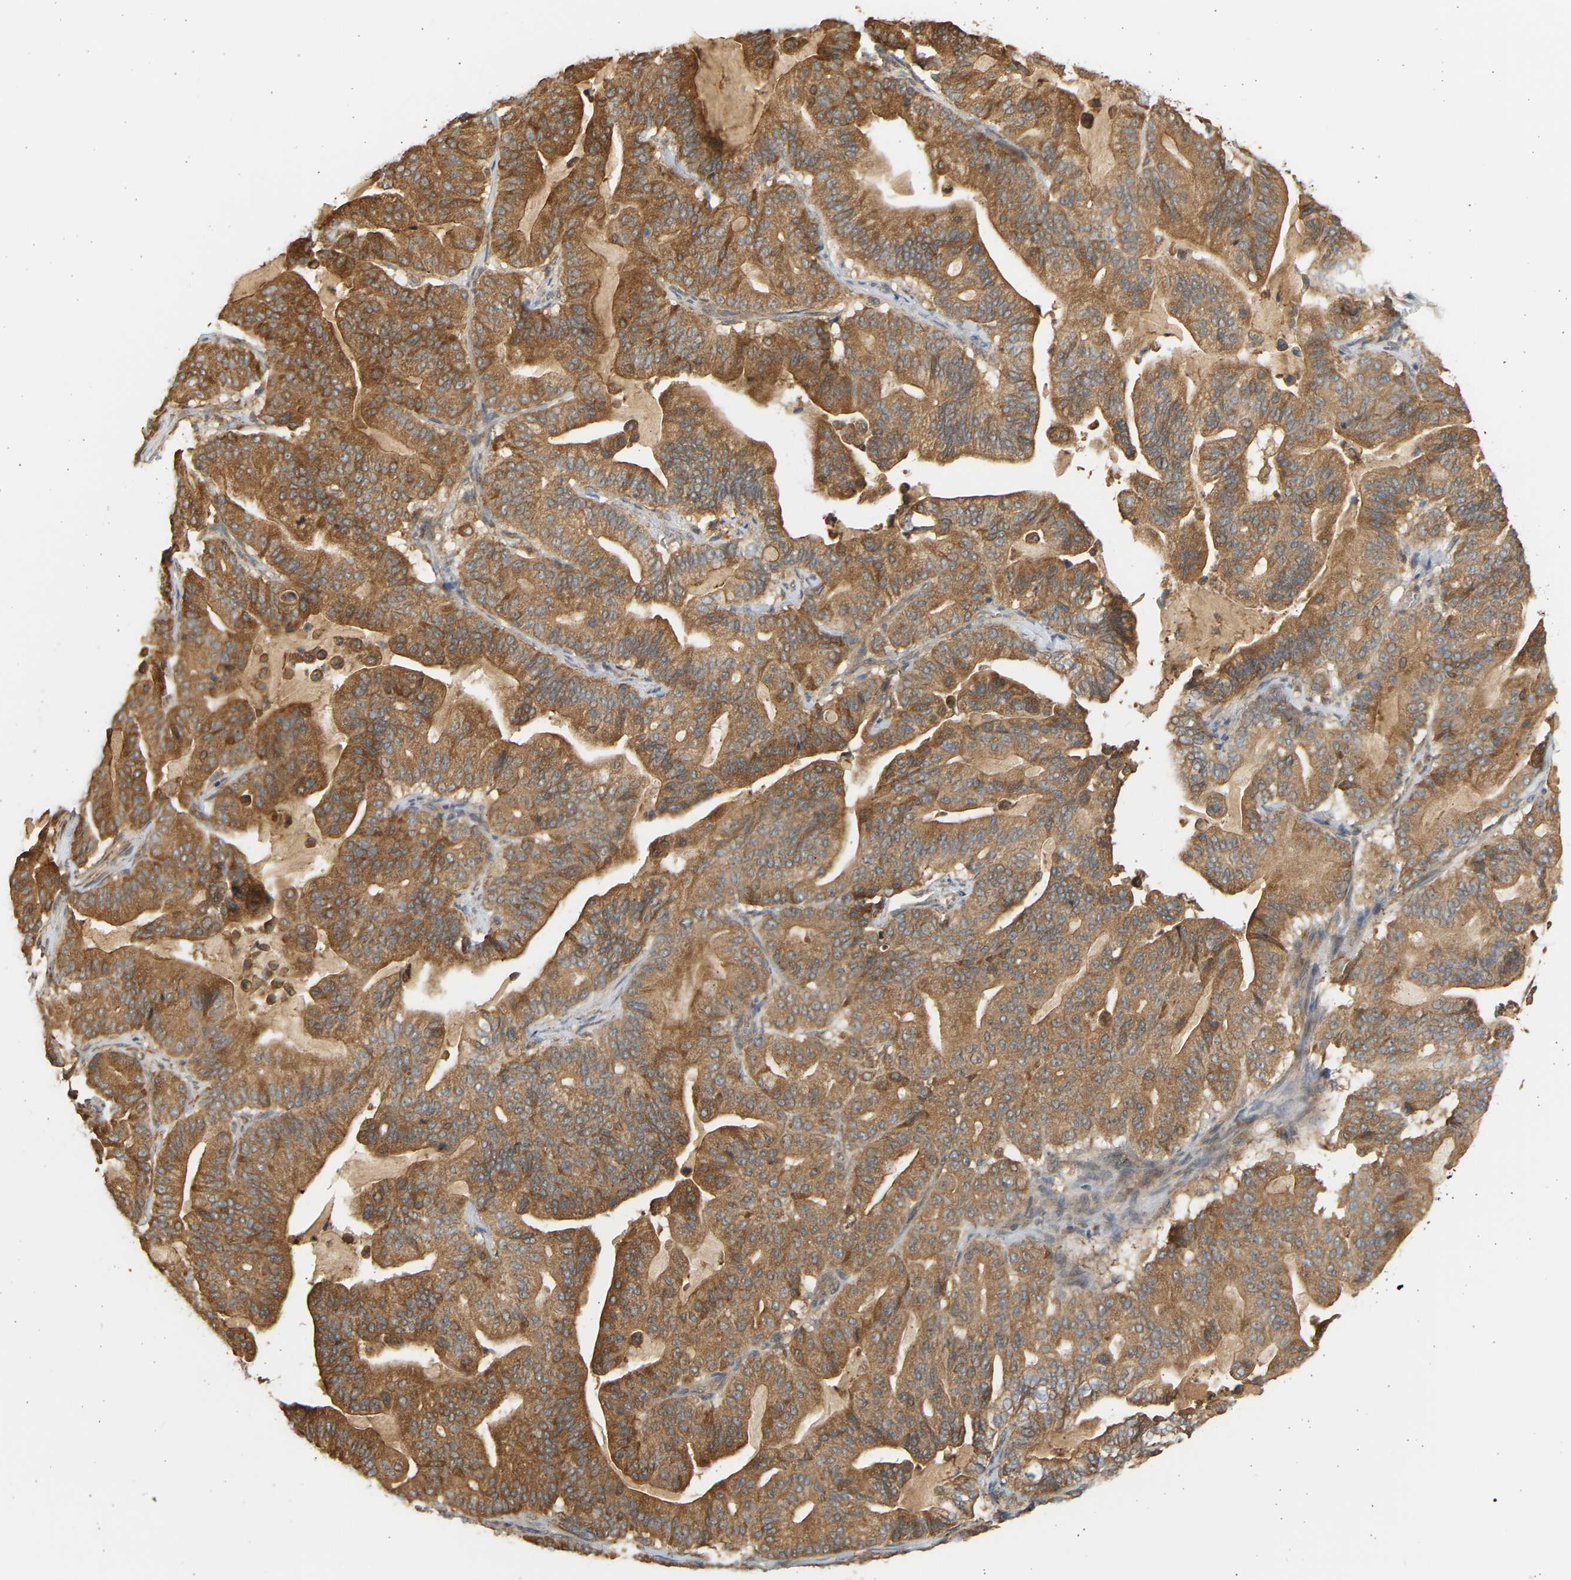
{"staining": {"intensity": "moderate", "quantity": ">75%", "location": "cytoplasmic/membranous"}, "tissue": "pancreatic cancer", "cell_type": "Tumor cells", "image_type": "cancer", "snomed": [{"axis": "morphology", "description": "Adenocarcinoma, NOS"}, {"axis": "topography", "description": "Pancreas"}], "caption": "Adenocarcinoma (pancreatic) stained with DAB immunohistochemistry (IHC) exhibits medium levels of moderate cytoplasmic/membranous expression in about >75% of tumor cells.", "gene": "B4GALT6", "patient": {"sex": "male", "age": 63}}